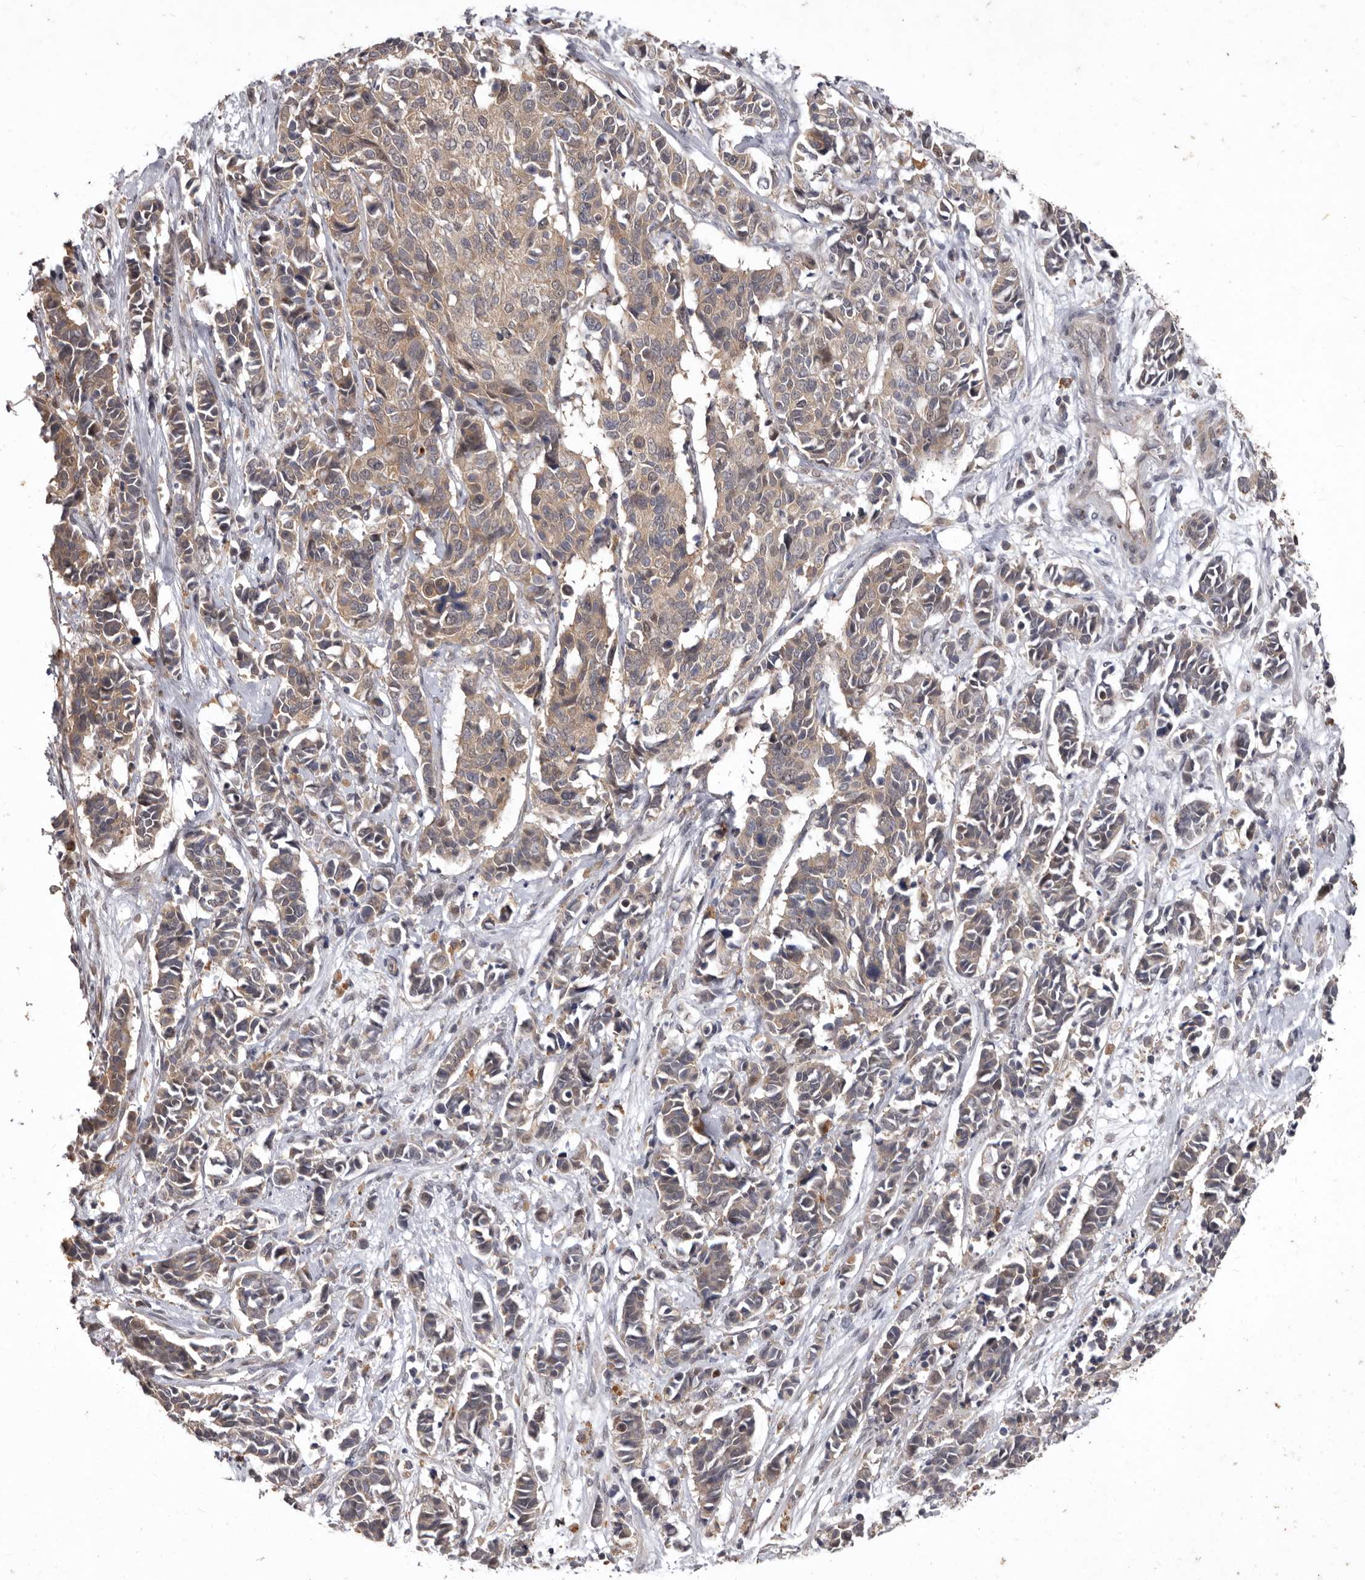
{"staining": {"intensity": "weak", "quantity": ">75%", "location": "cytoplasmic/membranous"}, "tissue": "cervical cancer", "cell_type": "Tumor cells", "image_type": "cancer", "snomed": [{"axis": "morphology", "description": "Normal tissue, NOS"}, {"axis": "morphology", "description": "Squamous cell carcinoma, NOS"}, {"axis": "topography", "description": "Cervix"}], "caption": "Immunohistochemistry staining of cervical cancer, which displays low levels of weak cytoplasmic/membranous positivity in about >75% of tumor cells indicating weak cytoplasmic/membranous protein staining. The staining was performed using DAB (3,3'-diaminobenzidine) (brown) for protein detection and nuclei were counterstained in hematoxylin (blue).", "gene": "ACLY", "patient": {"sex": "female", "age": 35}}